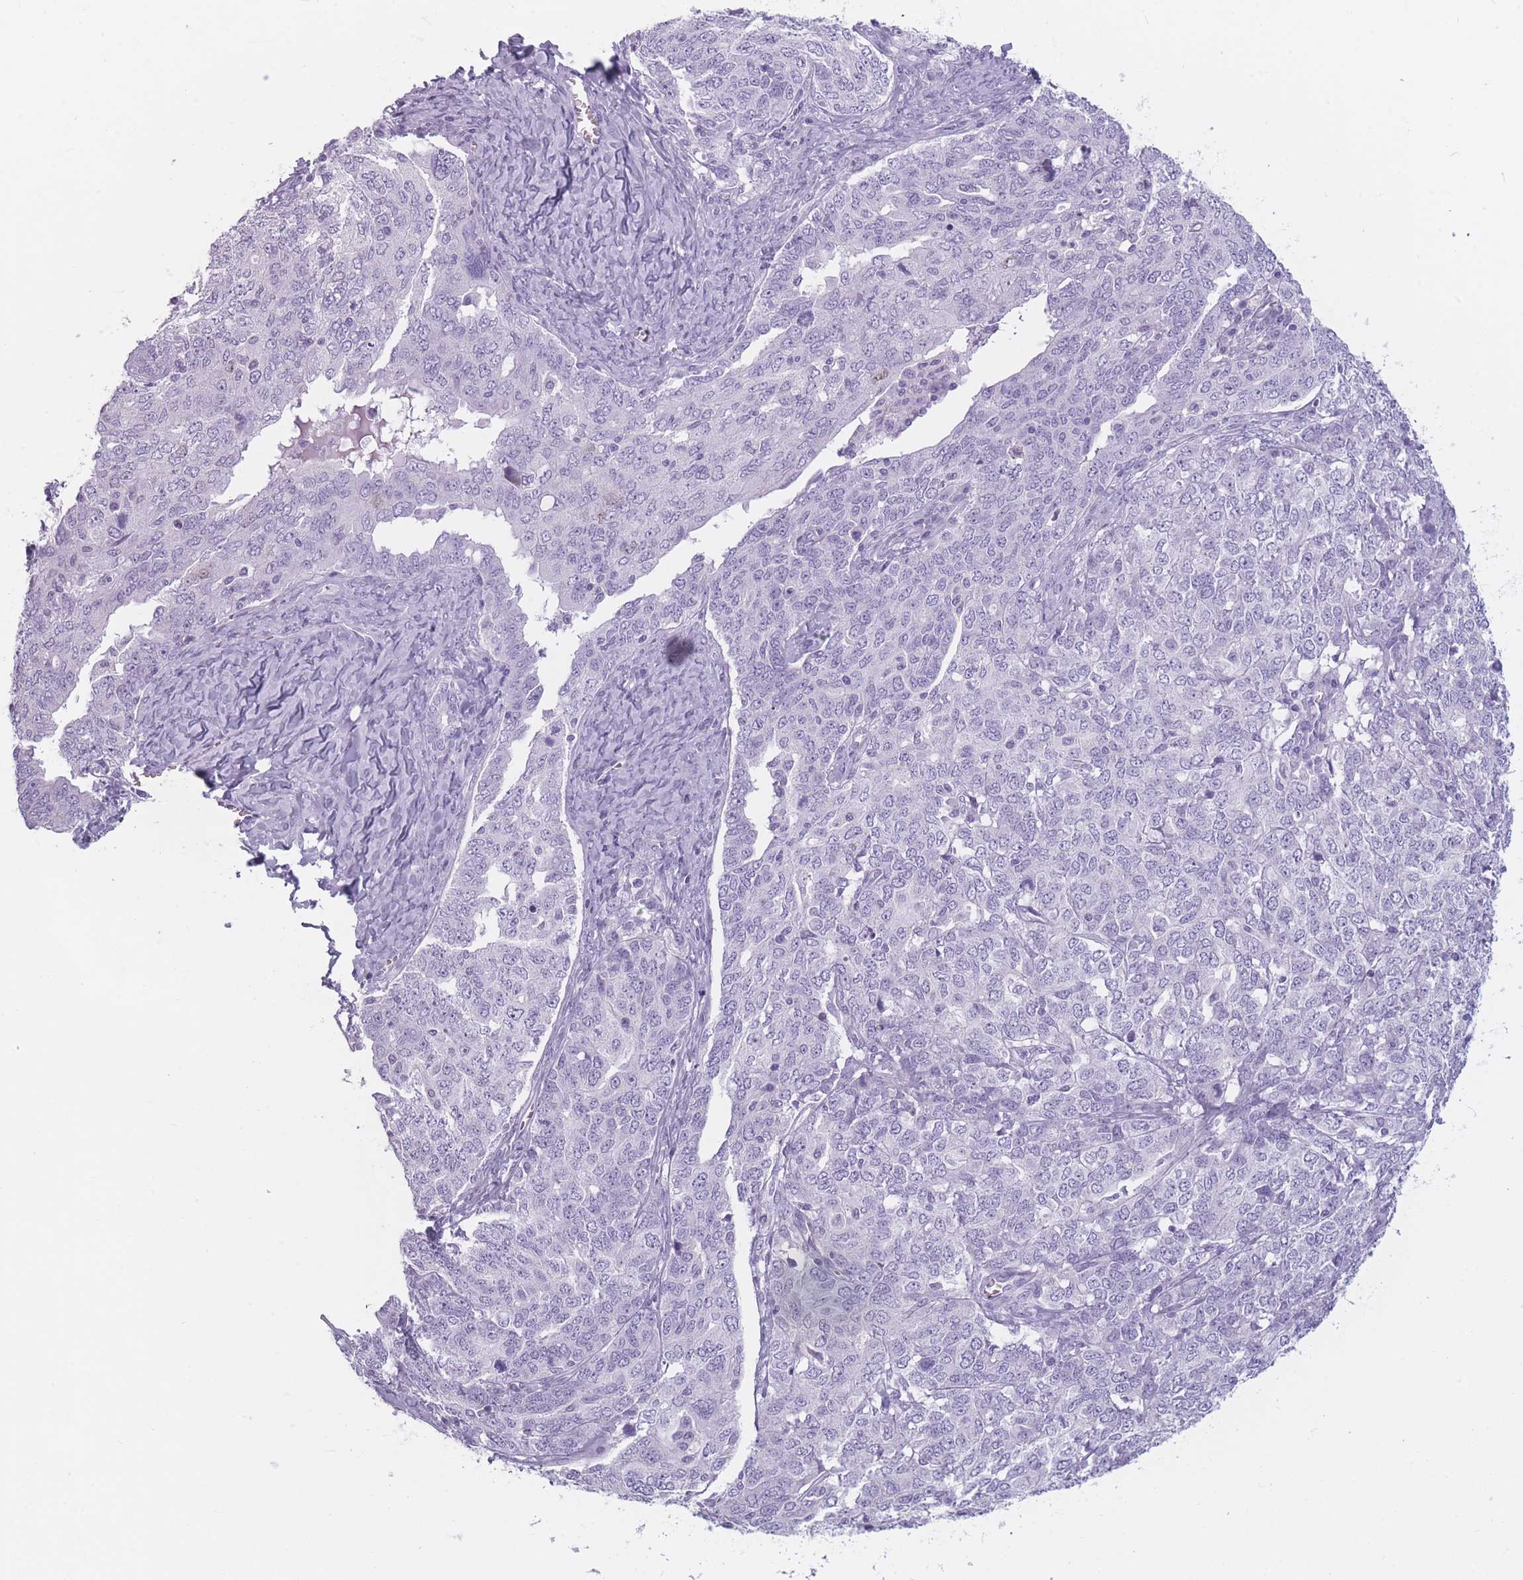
{"staining": {"intensity": "negative", "quantity": "none", "location": "none"}, "tissue": "ovarian cancer", "cell_type": "Tumor cells", "image_type": "cancer", "snomed": [{"axis": "morphology", "description": "Carcinoma, endometroid"}, {"axis": "topography", "description": "Ovary"}], "caption": "Micrograph shows no protein expression in tumor cells of ovarian endometroid carcinoma tissue.", "gene": "CCNO", "patient": {"sex": "female", "age": 62}}